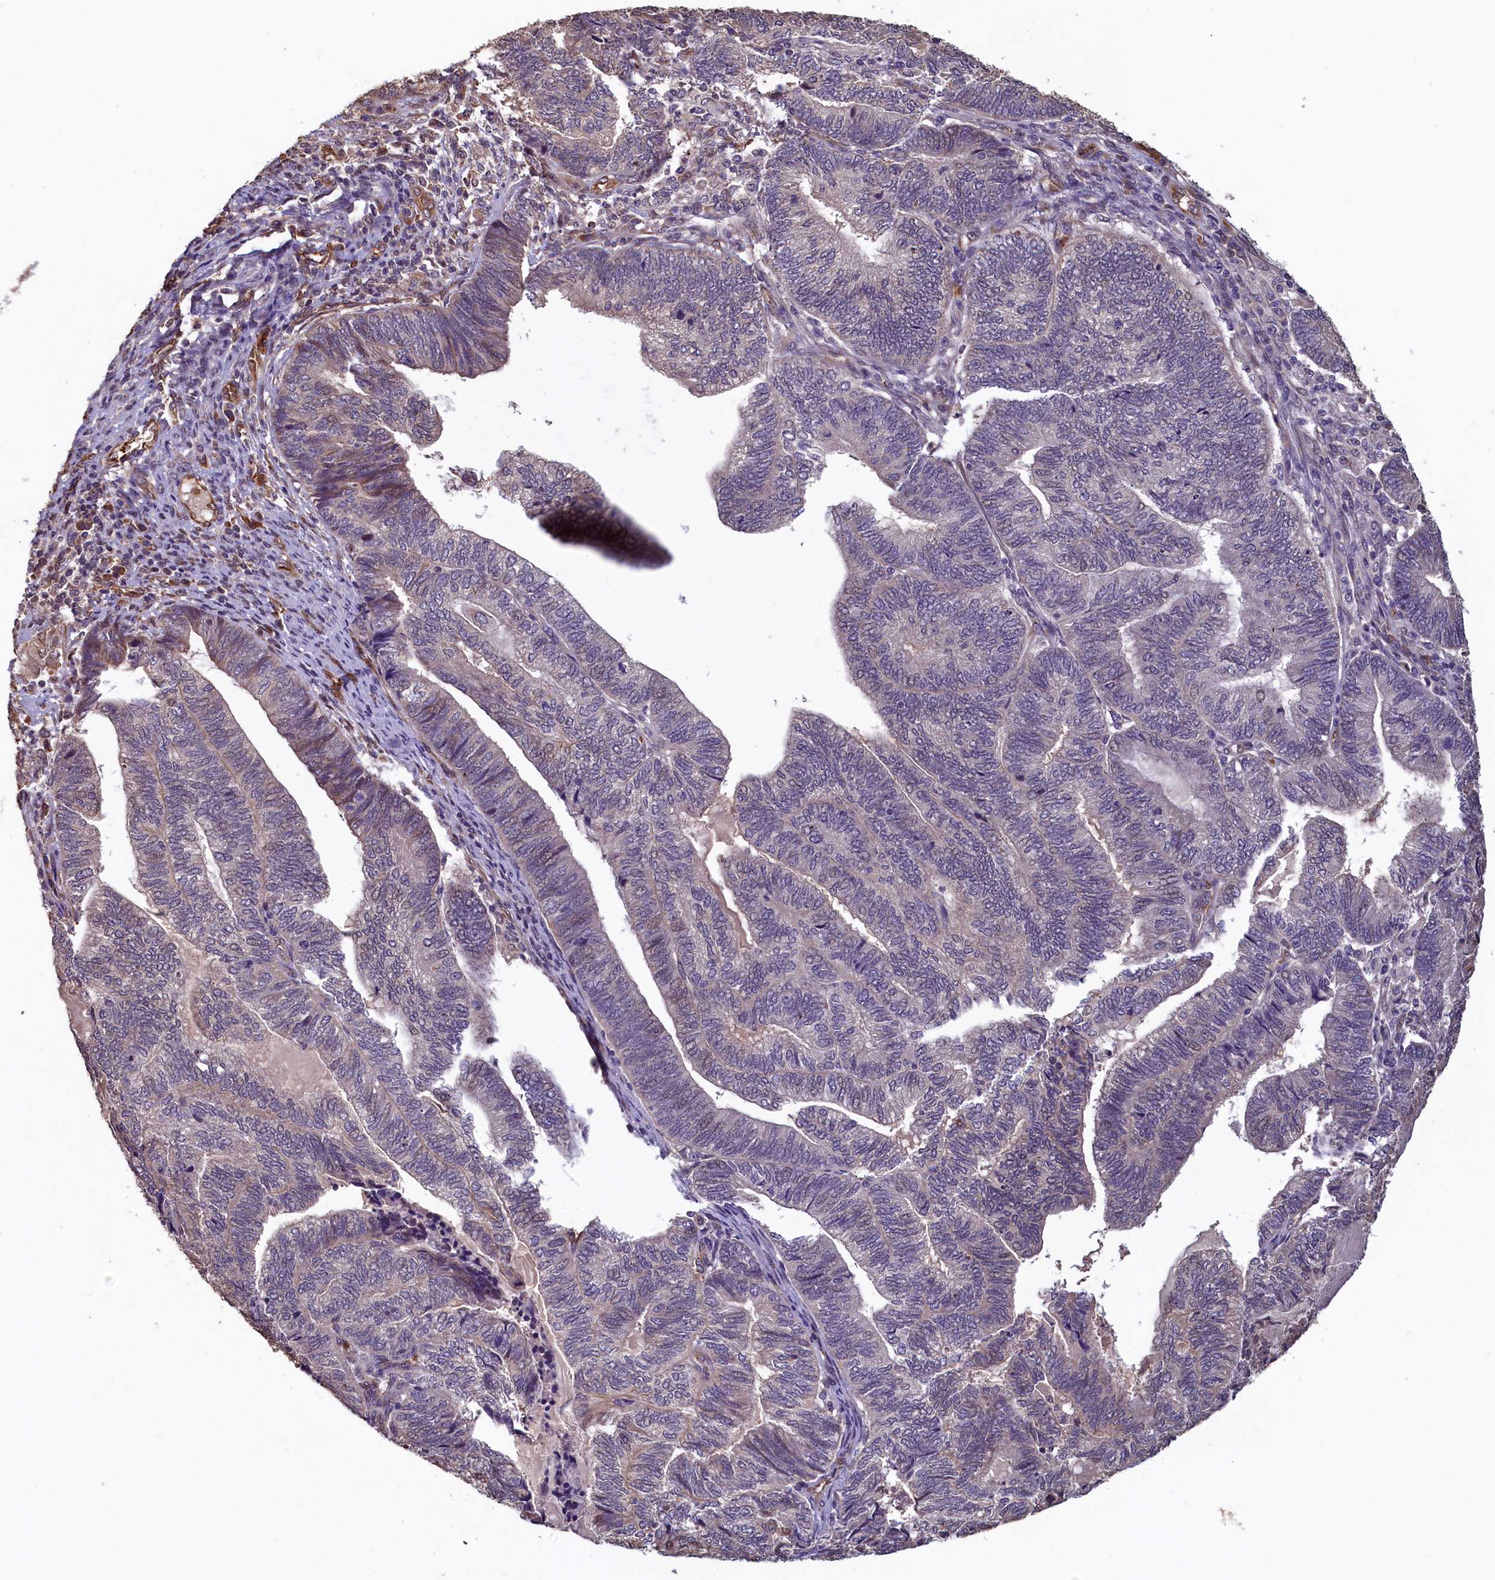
{"staining": {"intensity": "negative", "quantity": "none", "location": "none"}, "tissue": "endometrial cancer", "cell_type": "Tumor cells", "image_type": "cancer", "snomed": [{"axis": "morphology", "description": "Adenocarcinoma, NOS"}, {"axis": "topography", "description": "Uterus"}, {"axis": "topography", "description": "Endometrium"}], "caption": "Endometrial cancer (adenocarcinoma) stained for a protein using IHC reveals no positivity tumor cells.", "gene": "ACSBG1", "patient": {"sex": "female", "age": 70}}